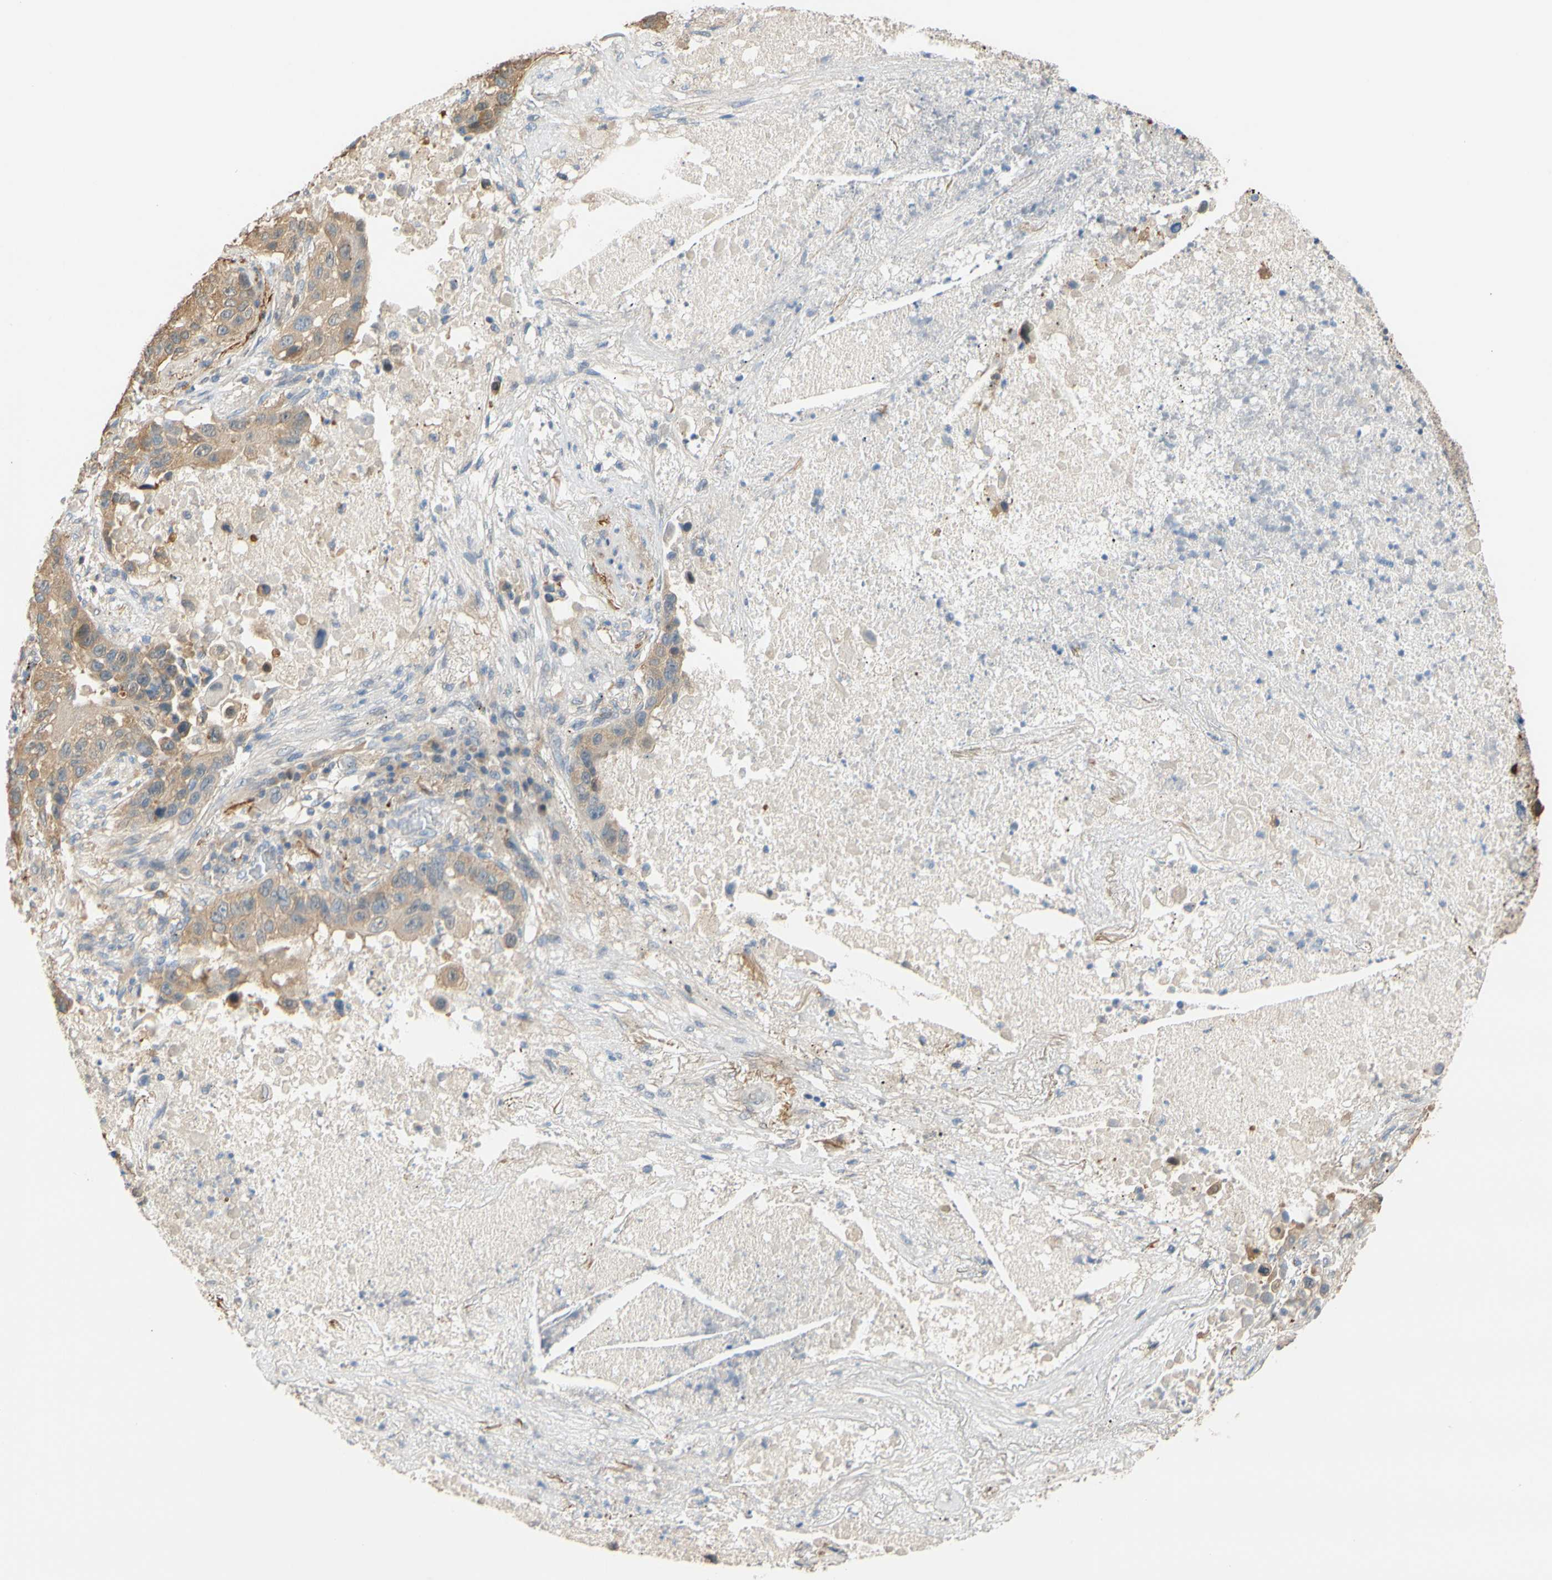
{"staining": {"intensity": "moderate", "quantity": ">75%", "location": "cytoplasmic/membranous"}, "tissue": "lung cancer", "cell_type": "Tumor cells", "image_type": "cancer", "snomed": [{"axis": "morphology", "description": "Squamous cell carcinoma, NOS"}, {"axis": "topography", "description": "Lung"}], "caption": "Immunohistochemistry staining of lung cancer (squamous cell carcinoma), which demonstrates medium levels of moderate cytoplasmic/membranous staining in approximately >75% of tumor cells indicating moderate cytoplasmic/membranous protein staining. The staining was performed using DAB (brown) for protein detection and nuclei were counterstained in hematoxylin (blue).", "gene": "ALDH1A2", "patient": {"sex": "male", "age": 57}}